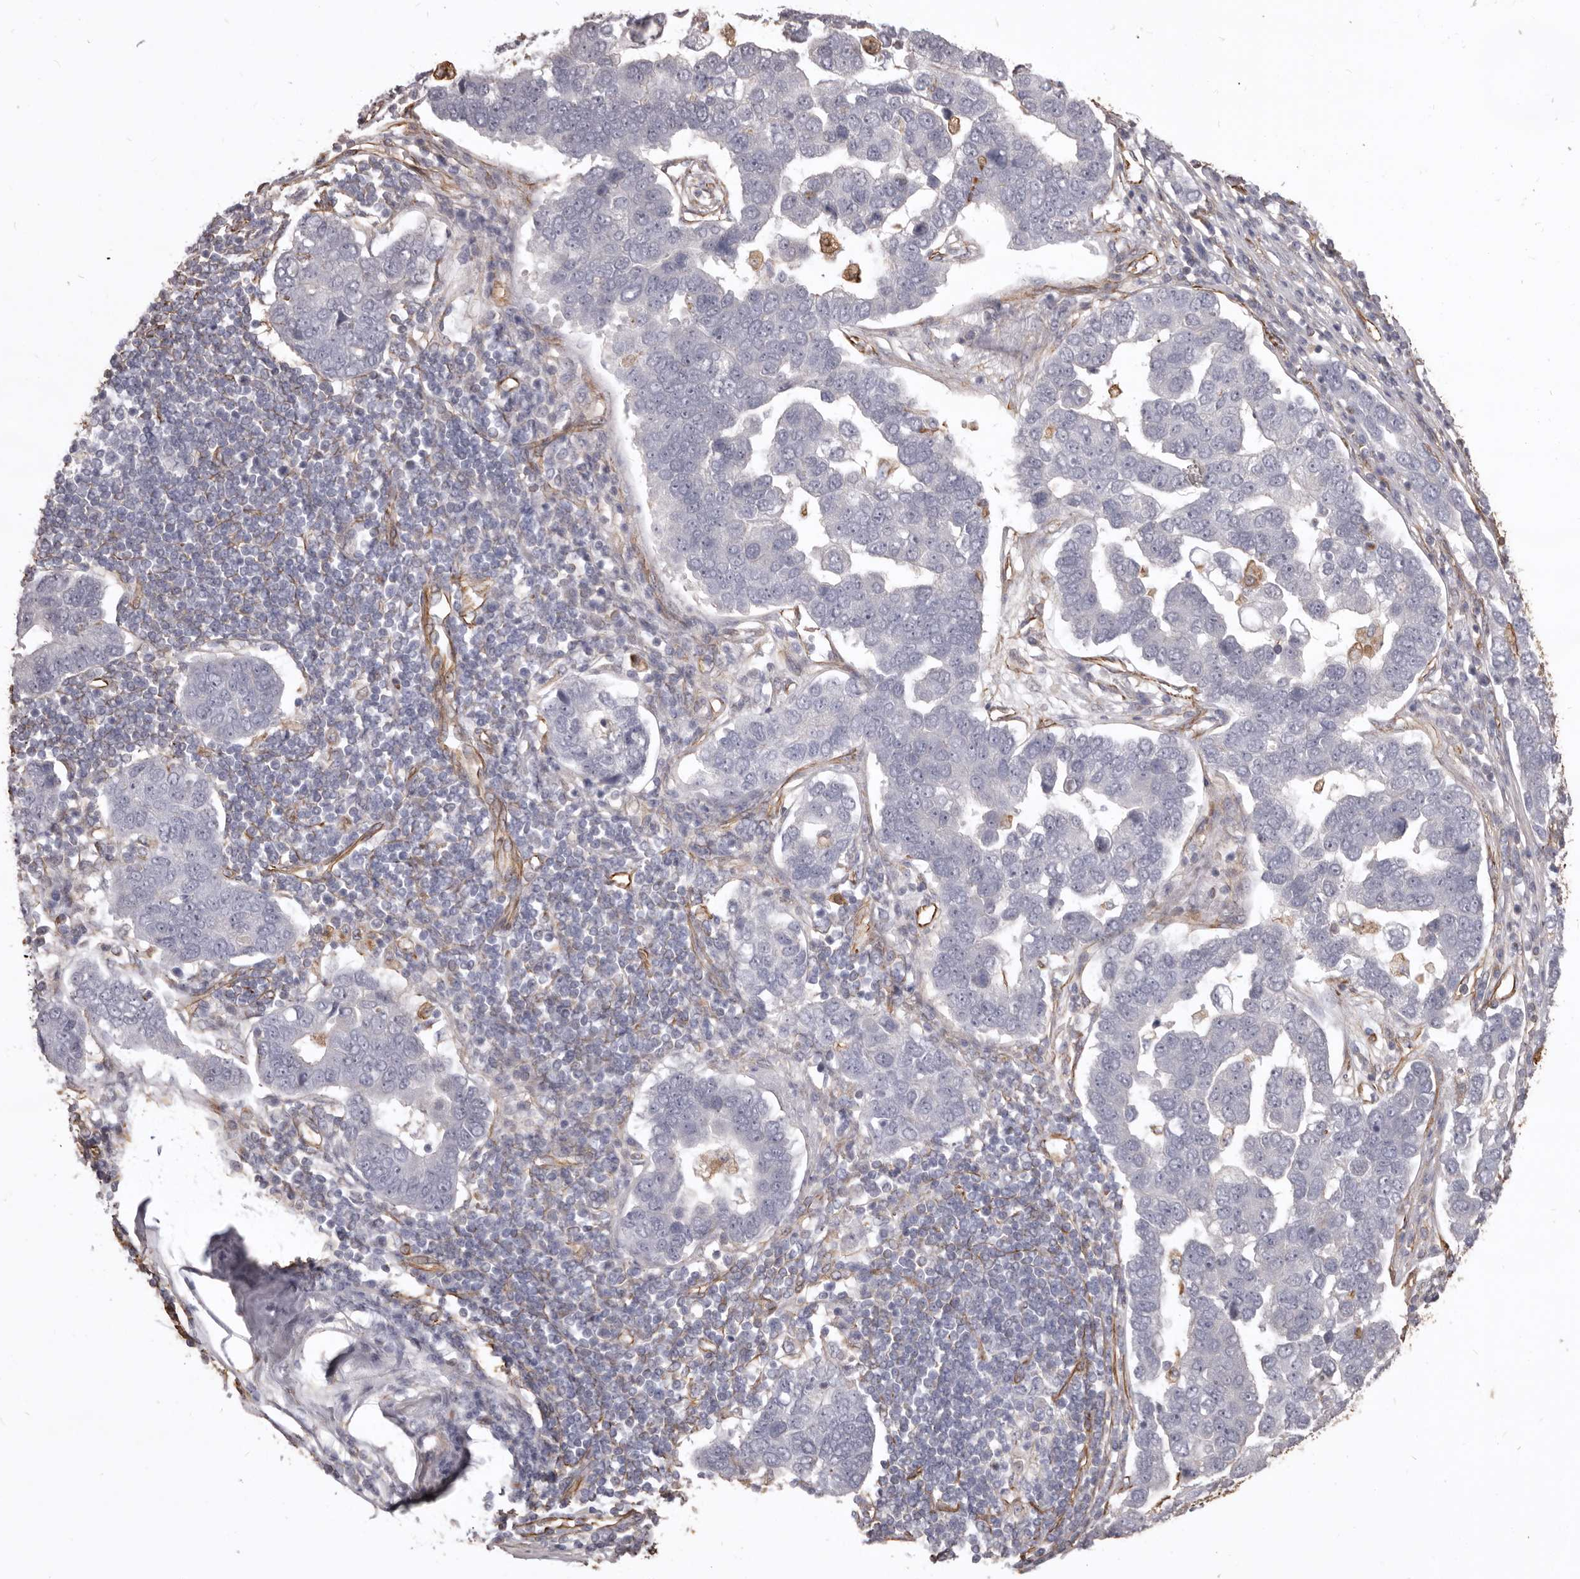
{"staining": {"intensity": "negative", "quantity": "none", "location": "none"}, "tissue": "pancreatic cancer", "cell_type": "Tumor cells", "image_type": "cancer", "snomed": [{"axis": "morphology", "description": "Adenocarcinoma, NOS"}, {"axis": "topography", "description": "Pancreas"}], "caption": "This is a micrograph of immunohistochemistry staining of pancreatic adenocarcinoma, which shows no expression in tumor cells.", "gene": "MTURN", "patient": {"sex": "female", "age": 61}}